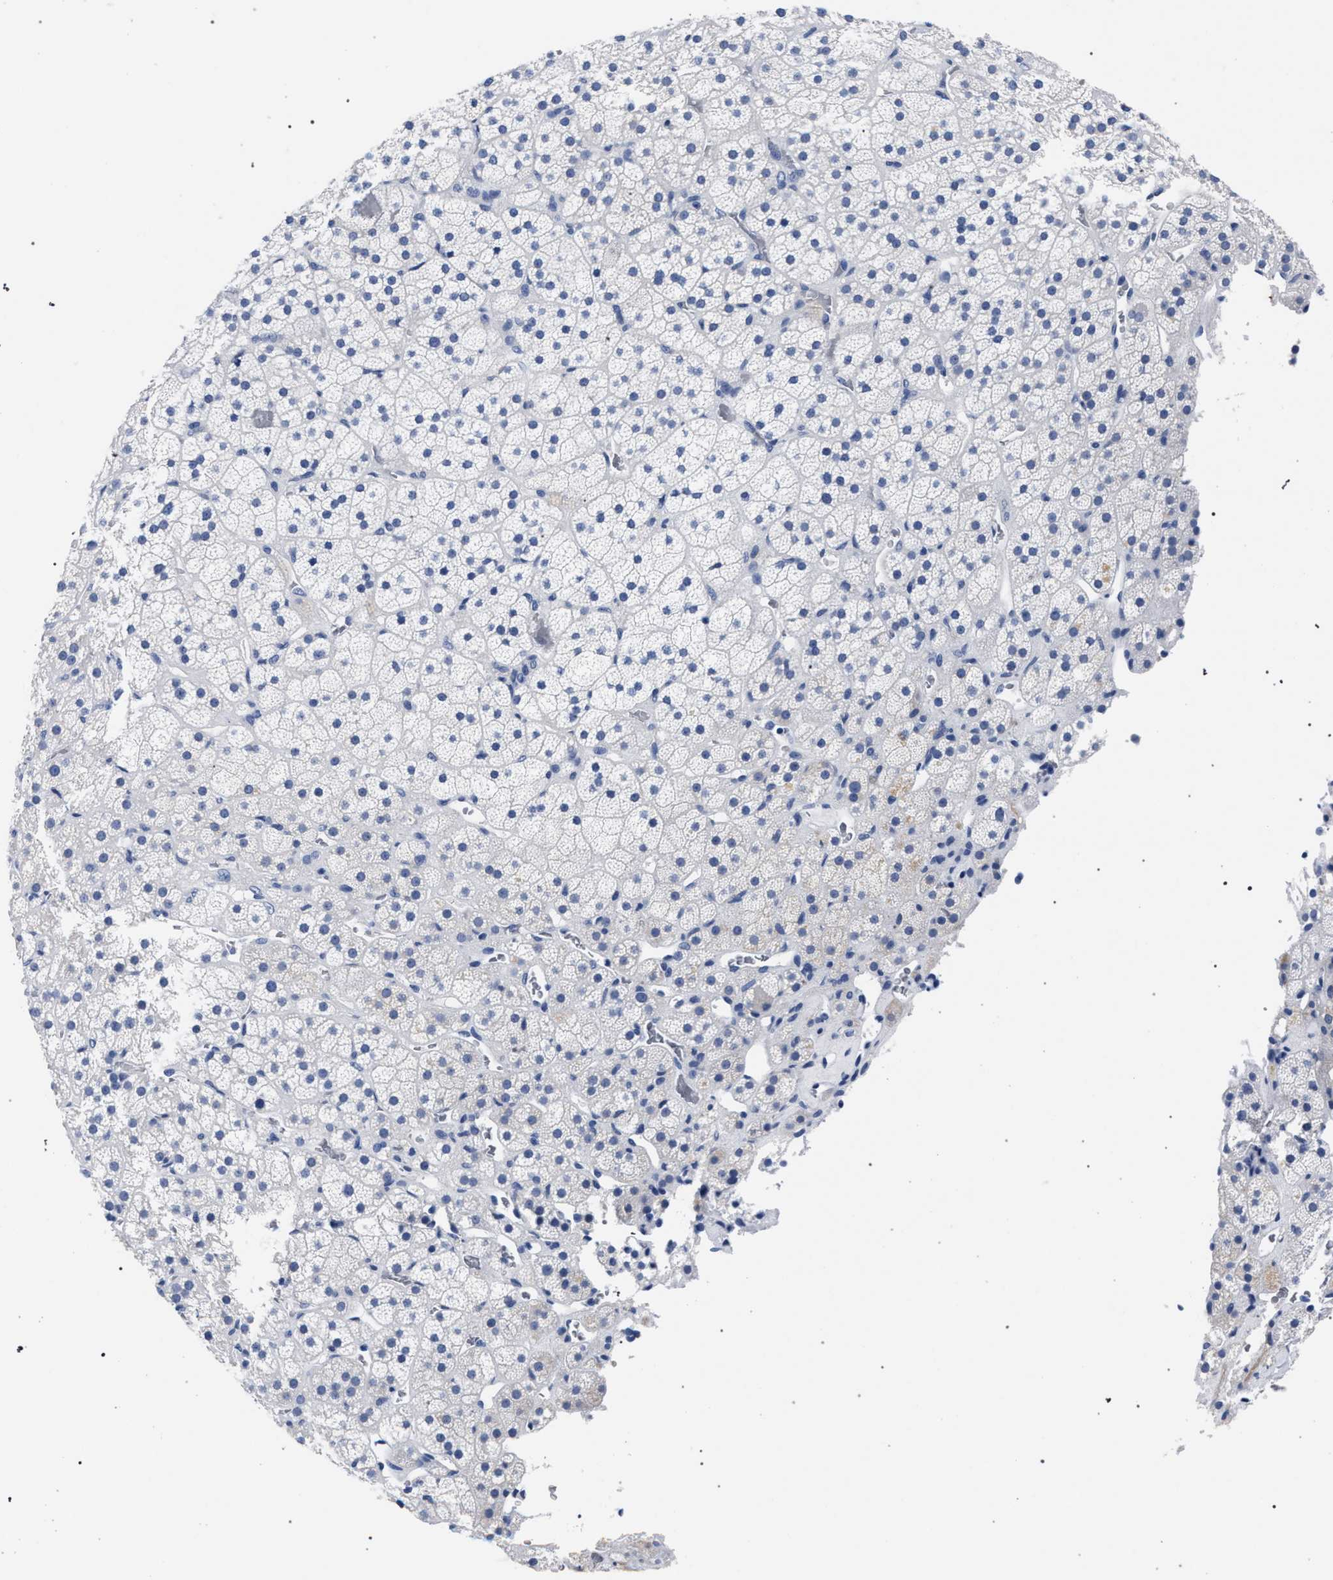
{"staining": {"intensity": "negative", "quantity": "none", "location": "none"}, "tissue": "adrenal gland", "cell_type": "Glandular cells", "image_type": "normal", "snomed": [{"axis": "morphology", "description": "Normal tissue, NOS"}, {"axis": "topography", "description": "Adrenal gland"}], "caption": "This histopathology image is of normal adrenal gland stained with IHC to label a protein in brown with the nuclei are counter-stained blue. There is no positivity in glandular cells. (DAB immunohistochemistry visualized using brightfield microscopy, high magnification).", "gene": "AKAP4", "patient": {"sex": "male", "age": 57}}